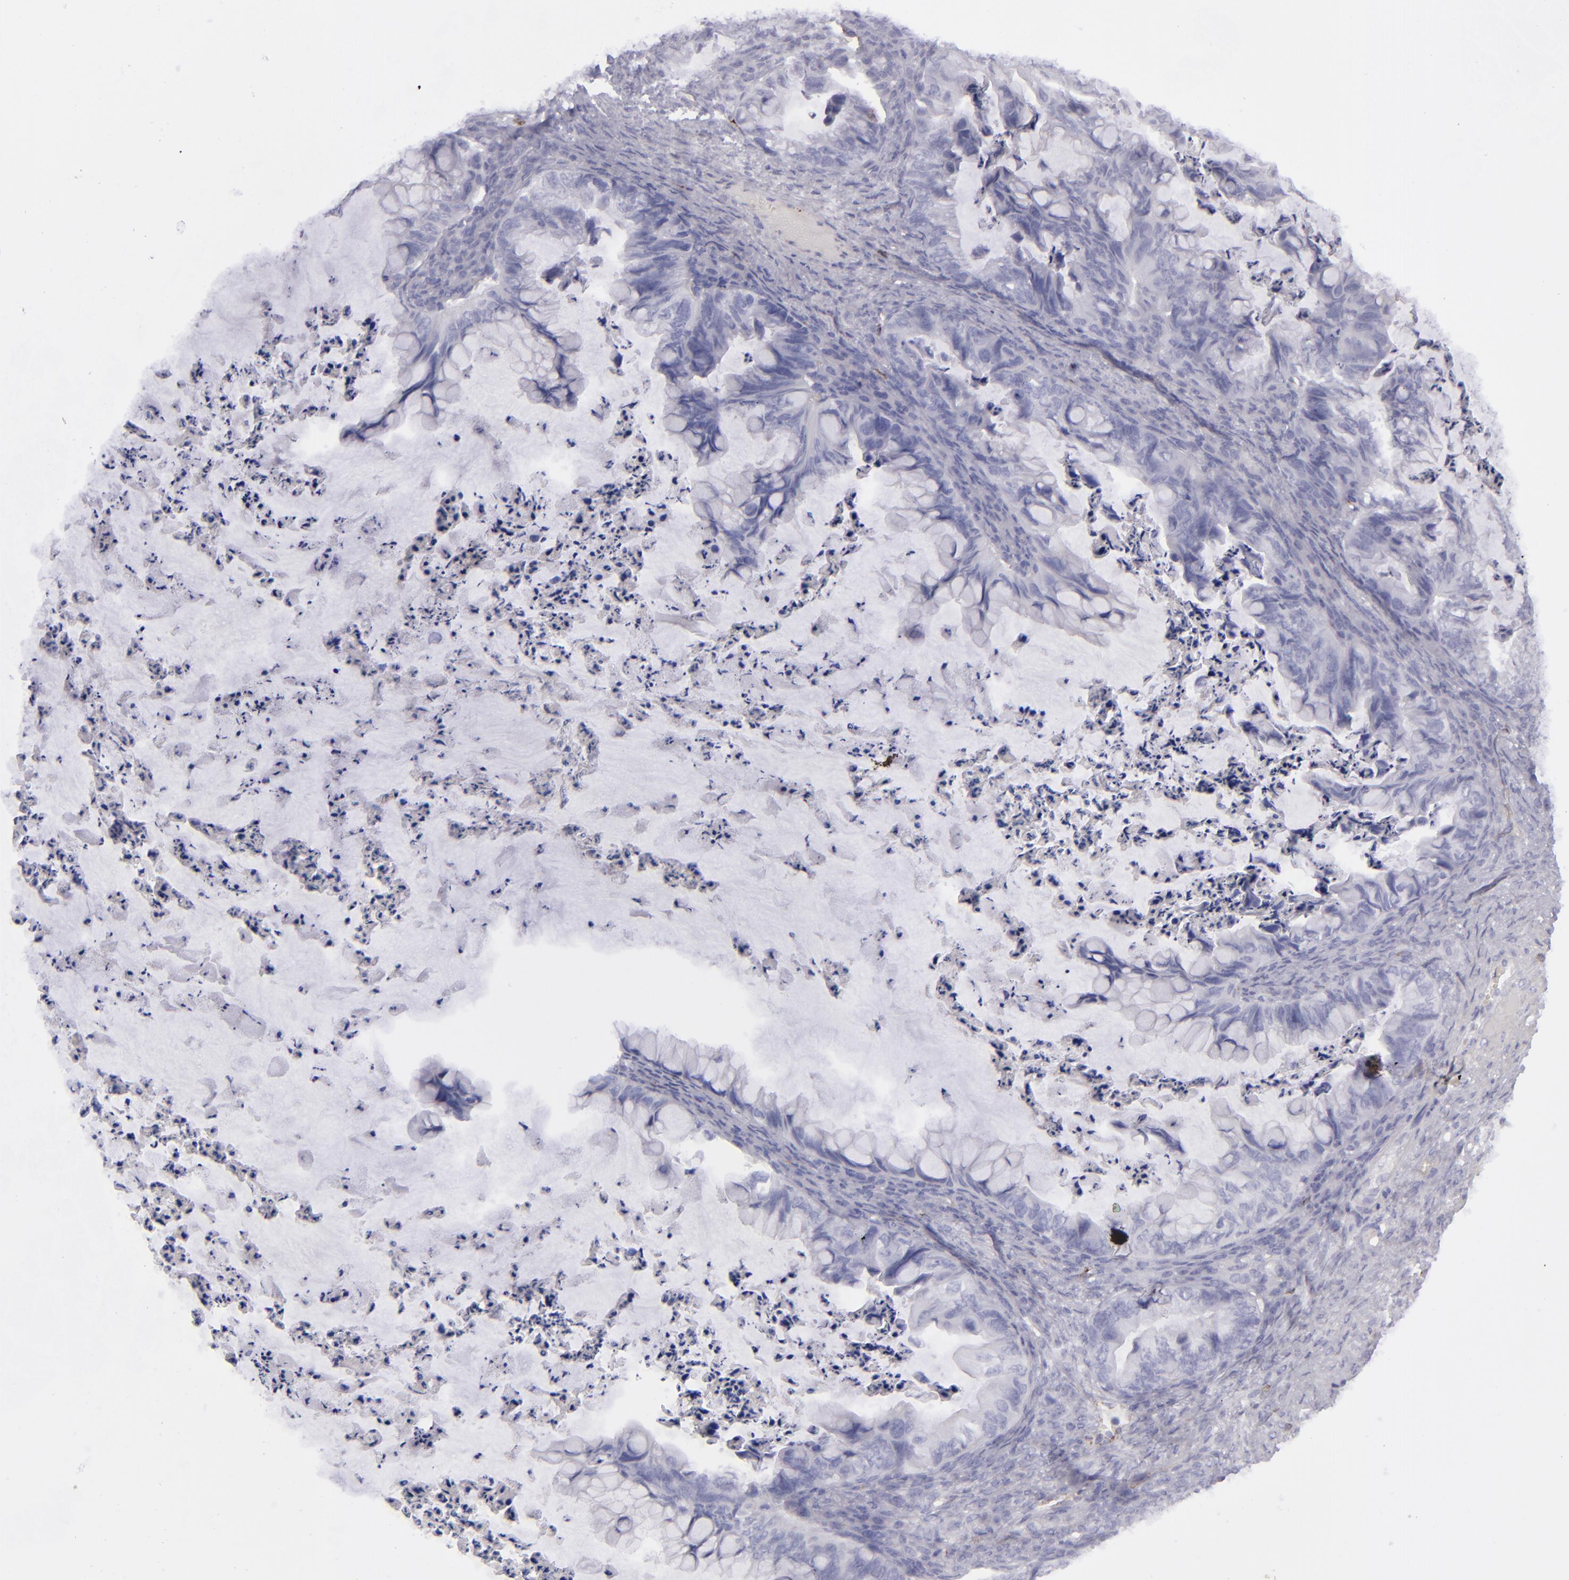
{"staining": {"intensity": "negative", "quantity": "none", "location": "none"}, "tissue": "ovarian cancer", "cell_type": "Tumor cells", "image_type": "cancer", "snomed": [{"axis": "morphology", "description": "Cystadenocarcinoma, mucinous, NOS"}, {"axis": "topography", "description": "Ovary"}], "caption": "This micrograph is of mucinous cystadenocarcinoma (ovarian) stained with immunohistochemistry to label a protein in brown with the nuclei are counter-stained blue. There is no expression in tumor cells.", "gene": "CD27", "patient": {"sex": "female", "age": 36}}